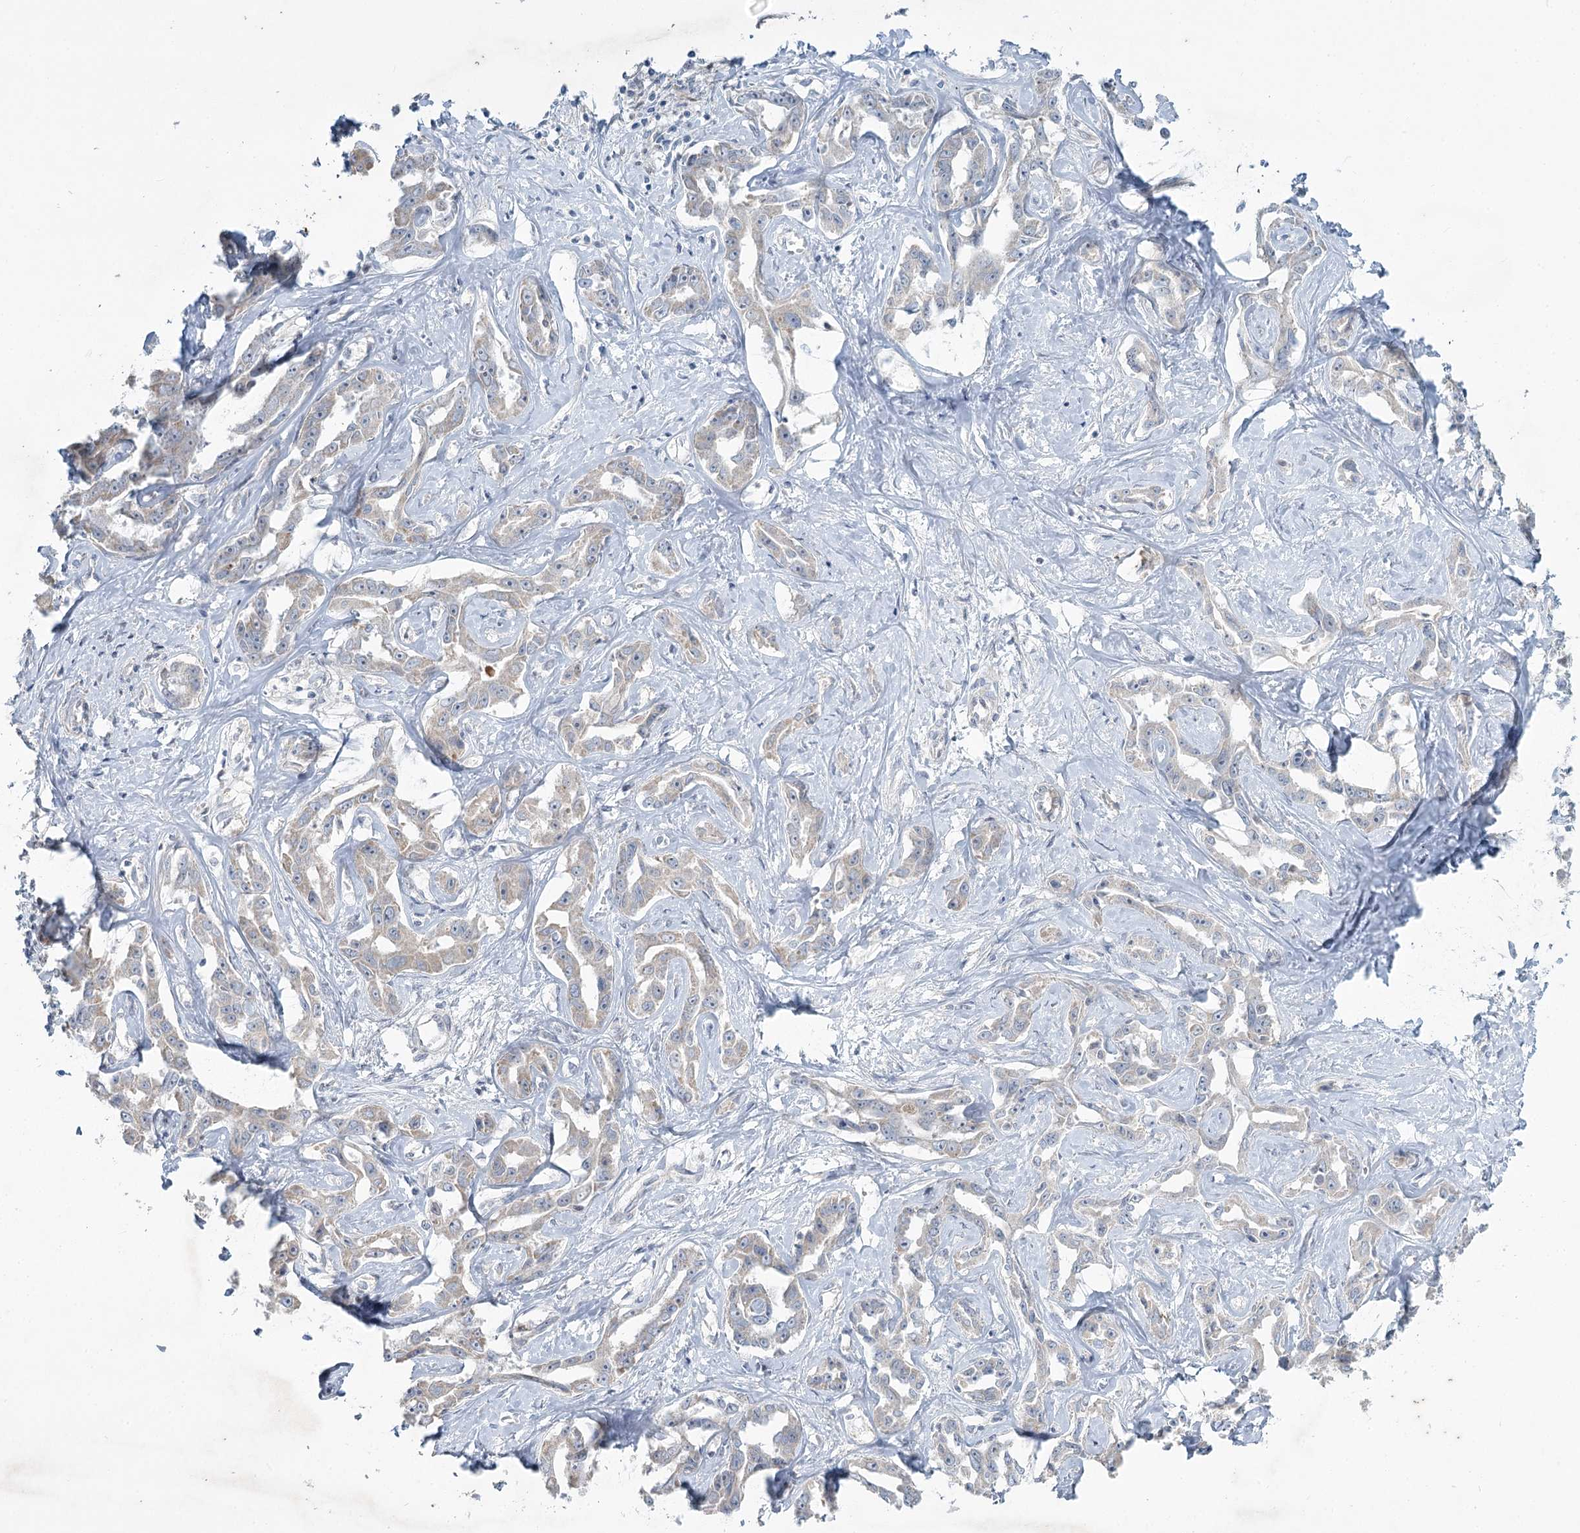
{"staining": {"intensity": "negative", "quantity": "none", "location": "none"}, "tissue": "liver cancer", "cell_type": "Tumor cells", "image_type": "cancer", "snomed": [{"axis": "morphology", "description": "Cholangiocarcinoma"}, {"axis": "topography", "description": "Liver"}], "caption": "Histopathology image shows no protein expression in tumor cells of liver cancer tissue. (Immunohistochemistry, brightfield microscopy, high magnification).", "gene": "ABITRAM", "patient": {"sex": "male", "age": 59}}